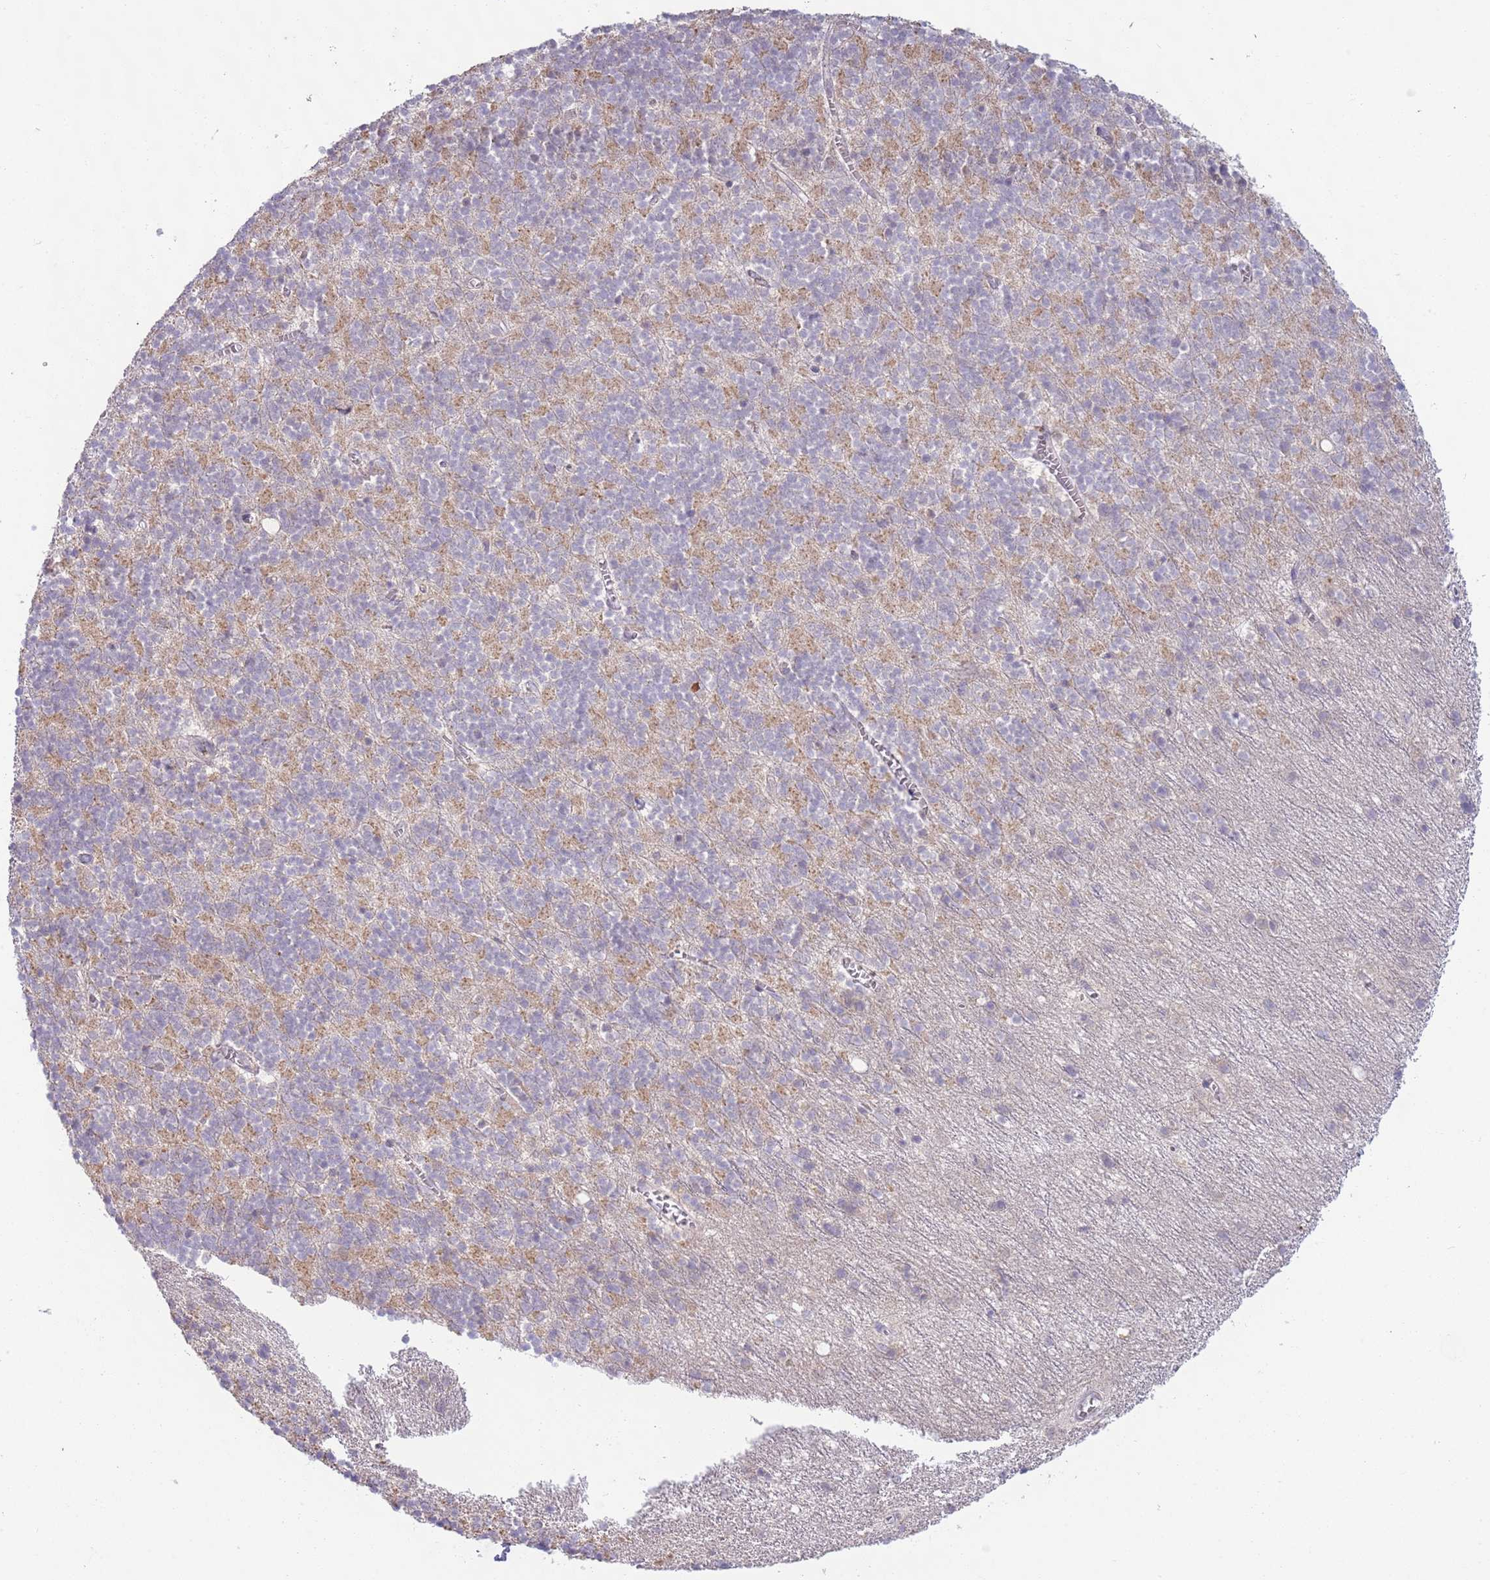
{"staining": {"intensity": "moderate", "quantity": "25%-75%", "location": "cytoplasmic/membranous"}, "tissue": "cerebellum", "cell_type": "Cells in granular layer", "image_type": "normal", "snomed": [{"axis": "morphology", "description": "Normal tissue, NOS"}, {"axis": "topography", "description": "Cerebellum"}], "caption": "This is a micrograph of IHC staining of unremarkable cerebellum, which shows moderate expression in the cytoplasmic/membranous of cells in granular layer.", "gene": "SKOR2", "patient": {"sex": "male", "age": 54}}